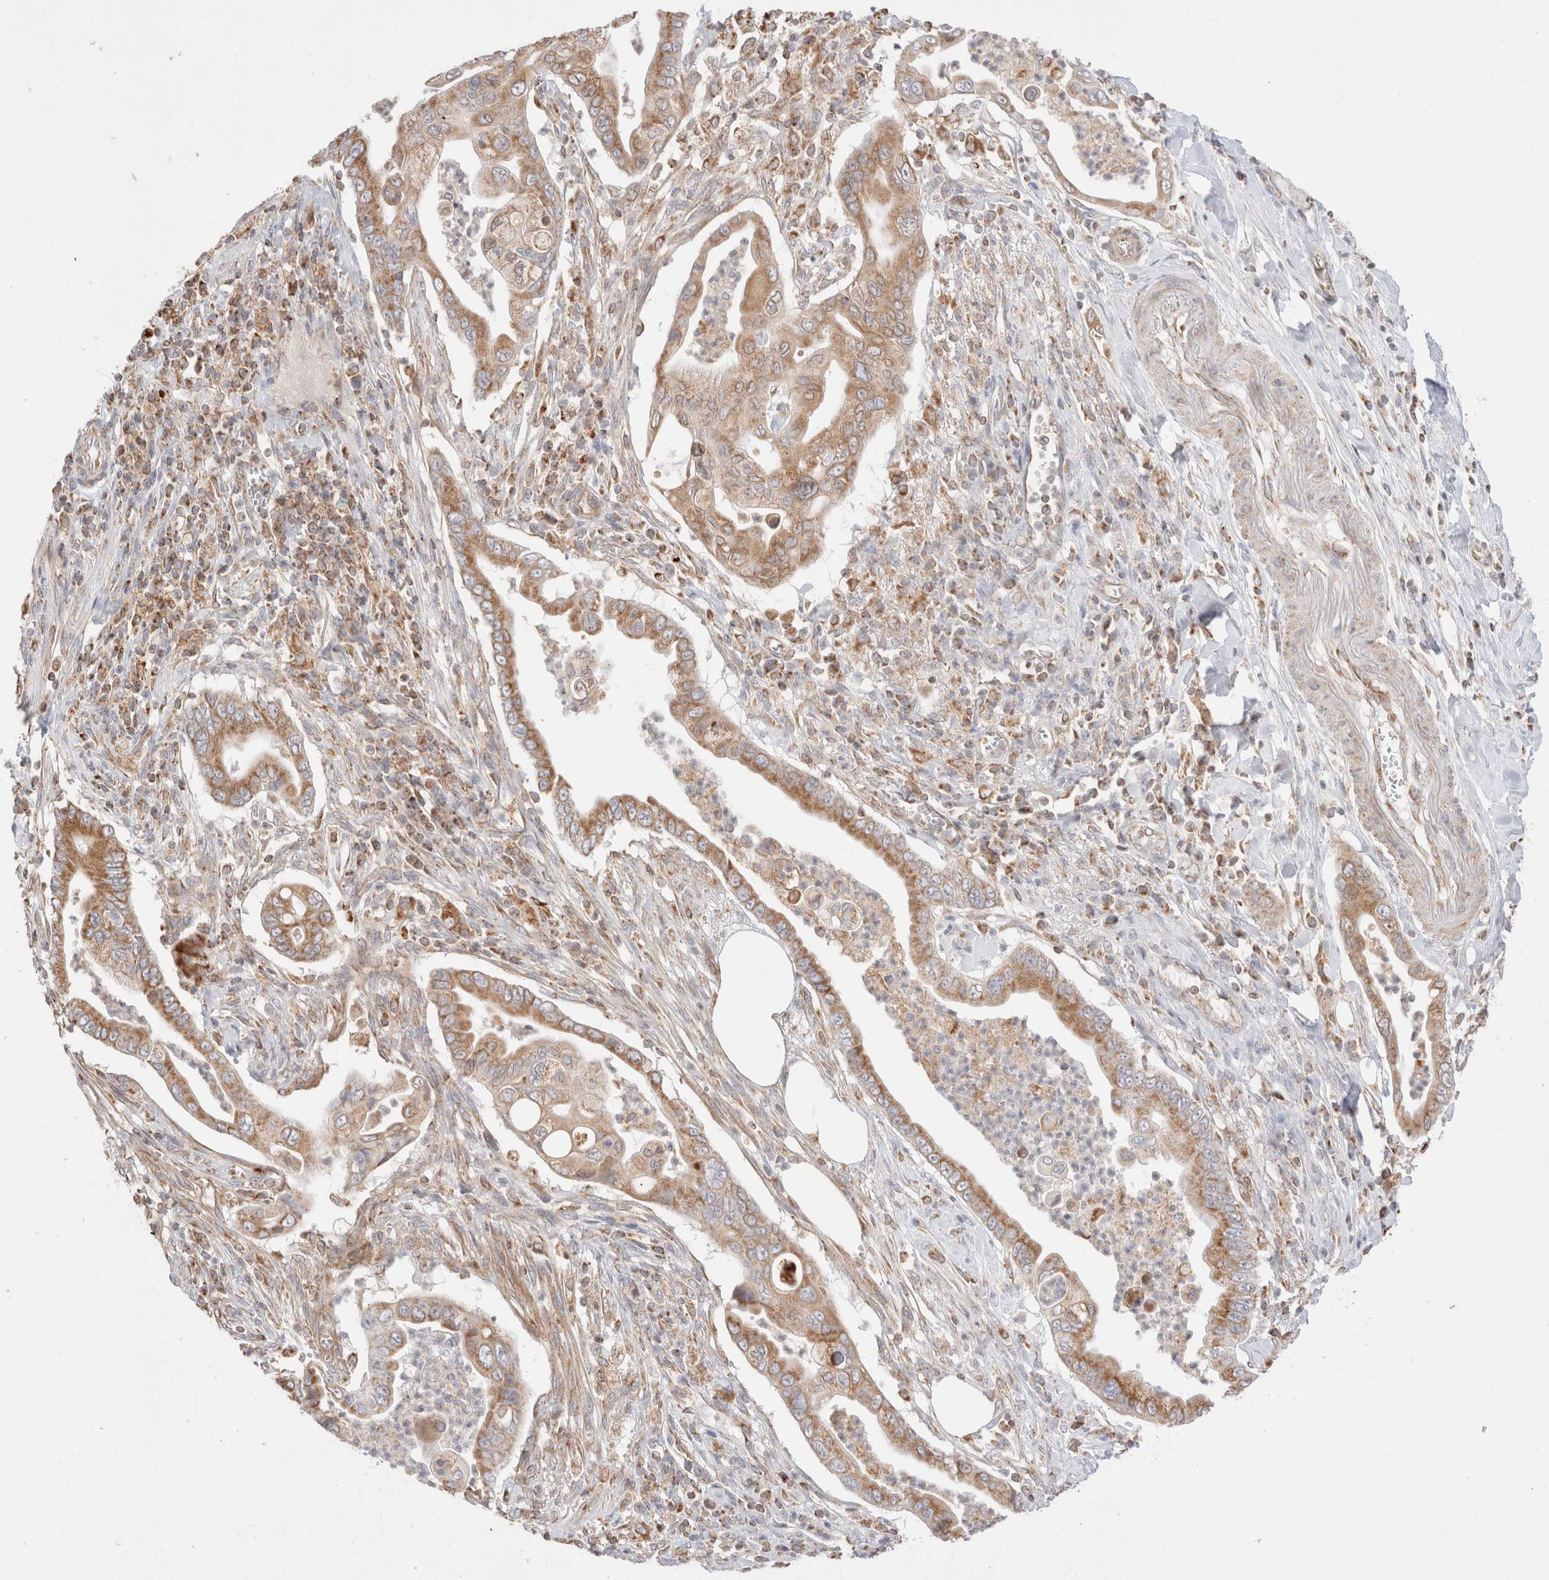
{"staining": {"intensity": "moderate", "quantity": ">75%", "location": "cytoplasmic/membranous"}, "tissue": "pancreatic cancer", "cell_type": "Tumor cells", "image_type": "cancer", "snomed": [{"axis": "morphology", "description": "Adenocarcinoma, NOS"}, {"axis": "topography", "description": "Pancreas"}], "caption": "This is an image of immunohistochemistry (IHC) staining of adenocarcinoma (pancreatic), which shows moderate staining in the cytoplasmic/membranous of tumor cells.", "gene": "TMPPE", "patient": {"sex": "male", "age": 78}}